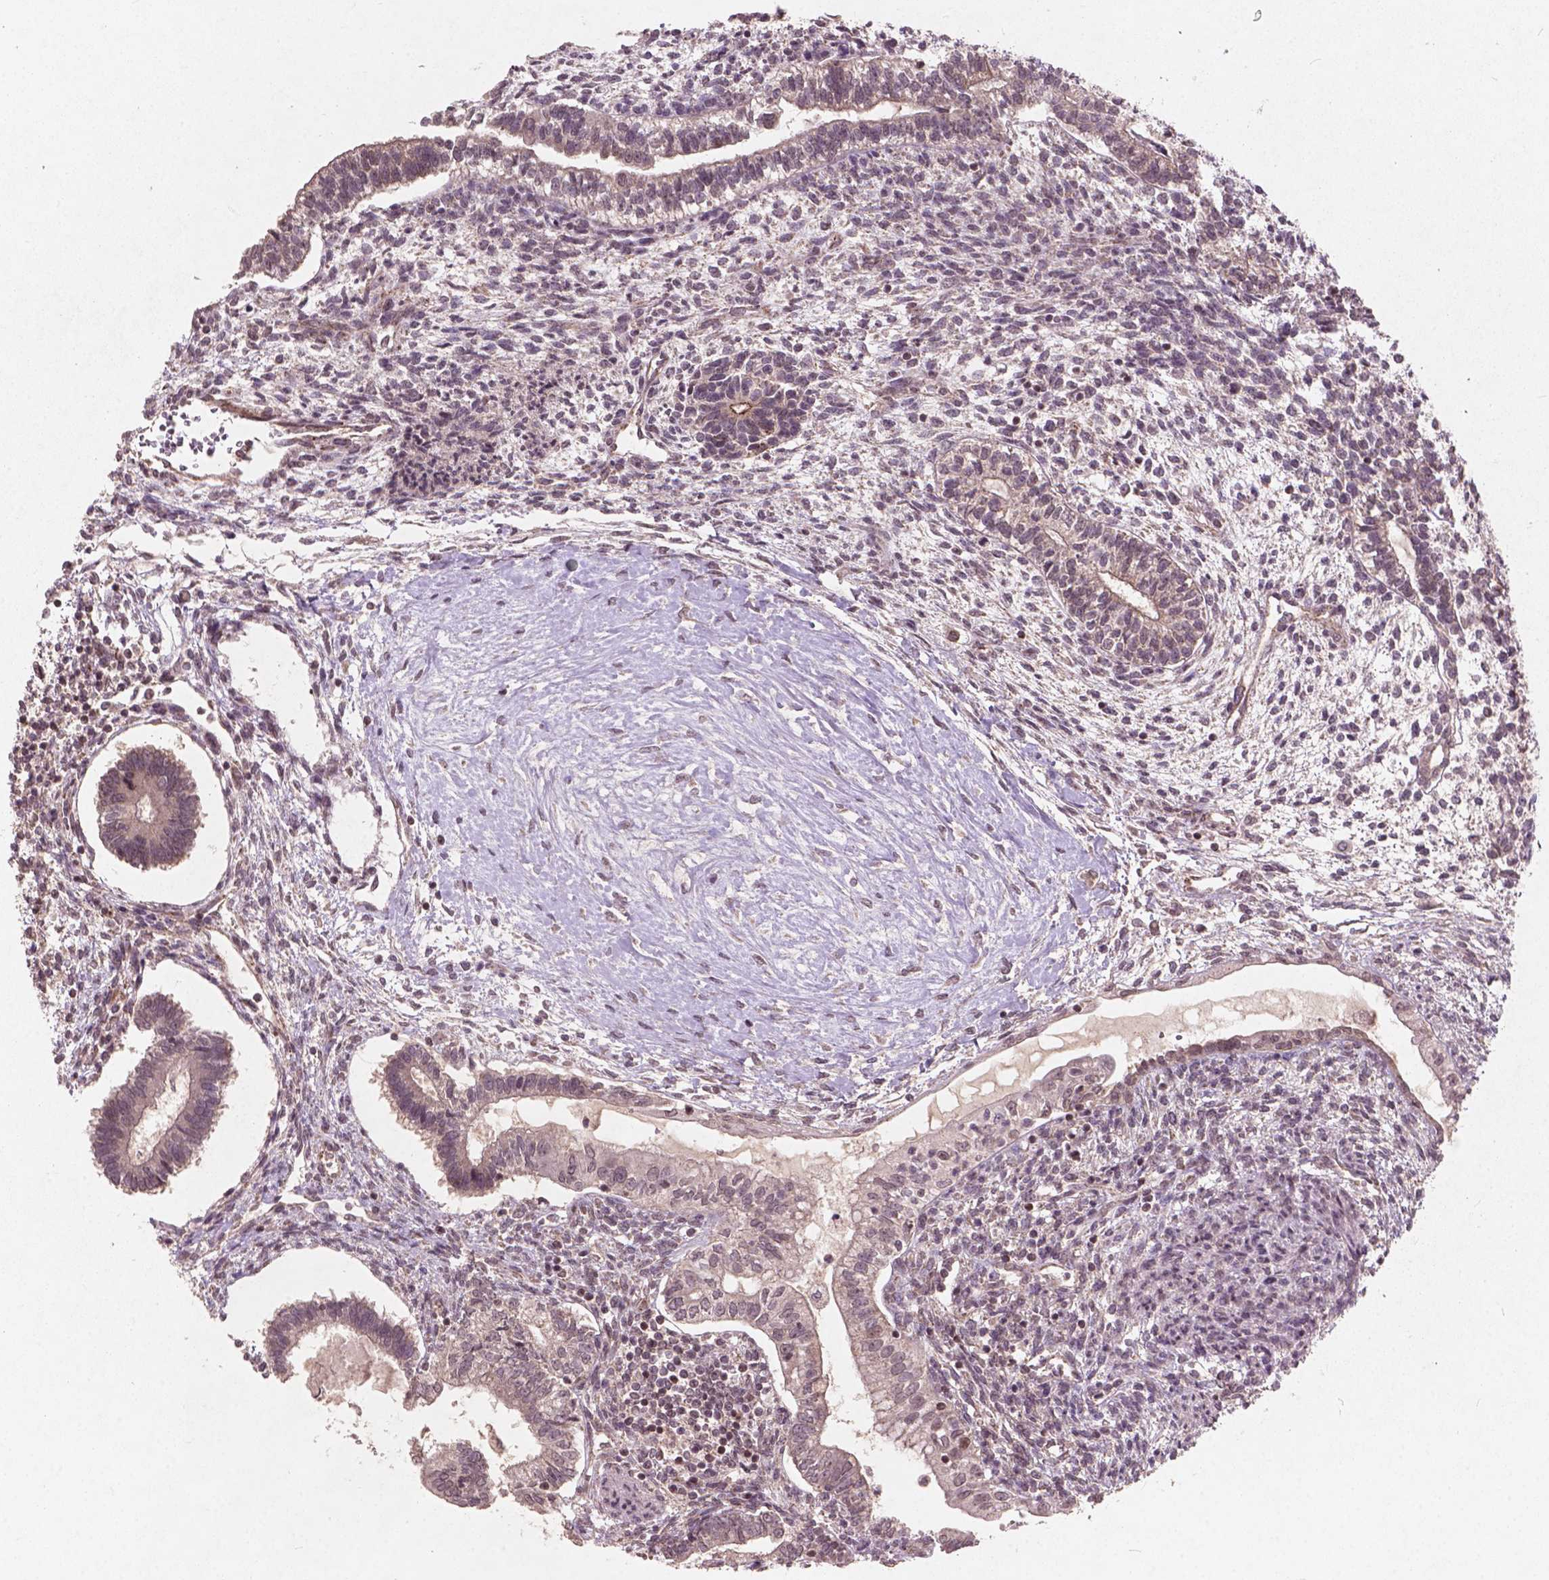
{"staining": {"intensity": "moderate", "quantity": "<25%", "location": "cytoplasmic/membranous"}, "tissue": "testis cancer", "cell_type": "Tumor cells", "image_type": "cancer", "snomed": [{"axis": "morphology", "description": "Carcinoma, Embryonal, NOS"}, {"axis": "topography", "description": "Testis"}], "caption": "Immunohistochemistry of testis embryonal carcinoma displays low levels of moderate cytoplasmic/membranous positivity in approximately <25% of tumor cells.", "gene": "SMAD2", "patient": {"sex": "male", "age": 37}}